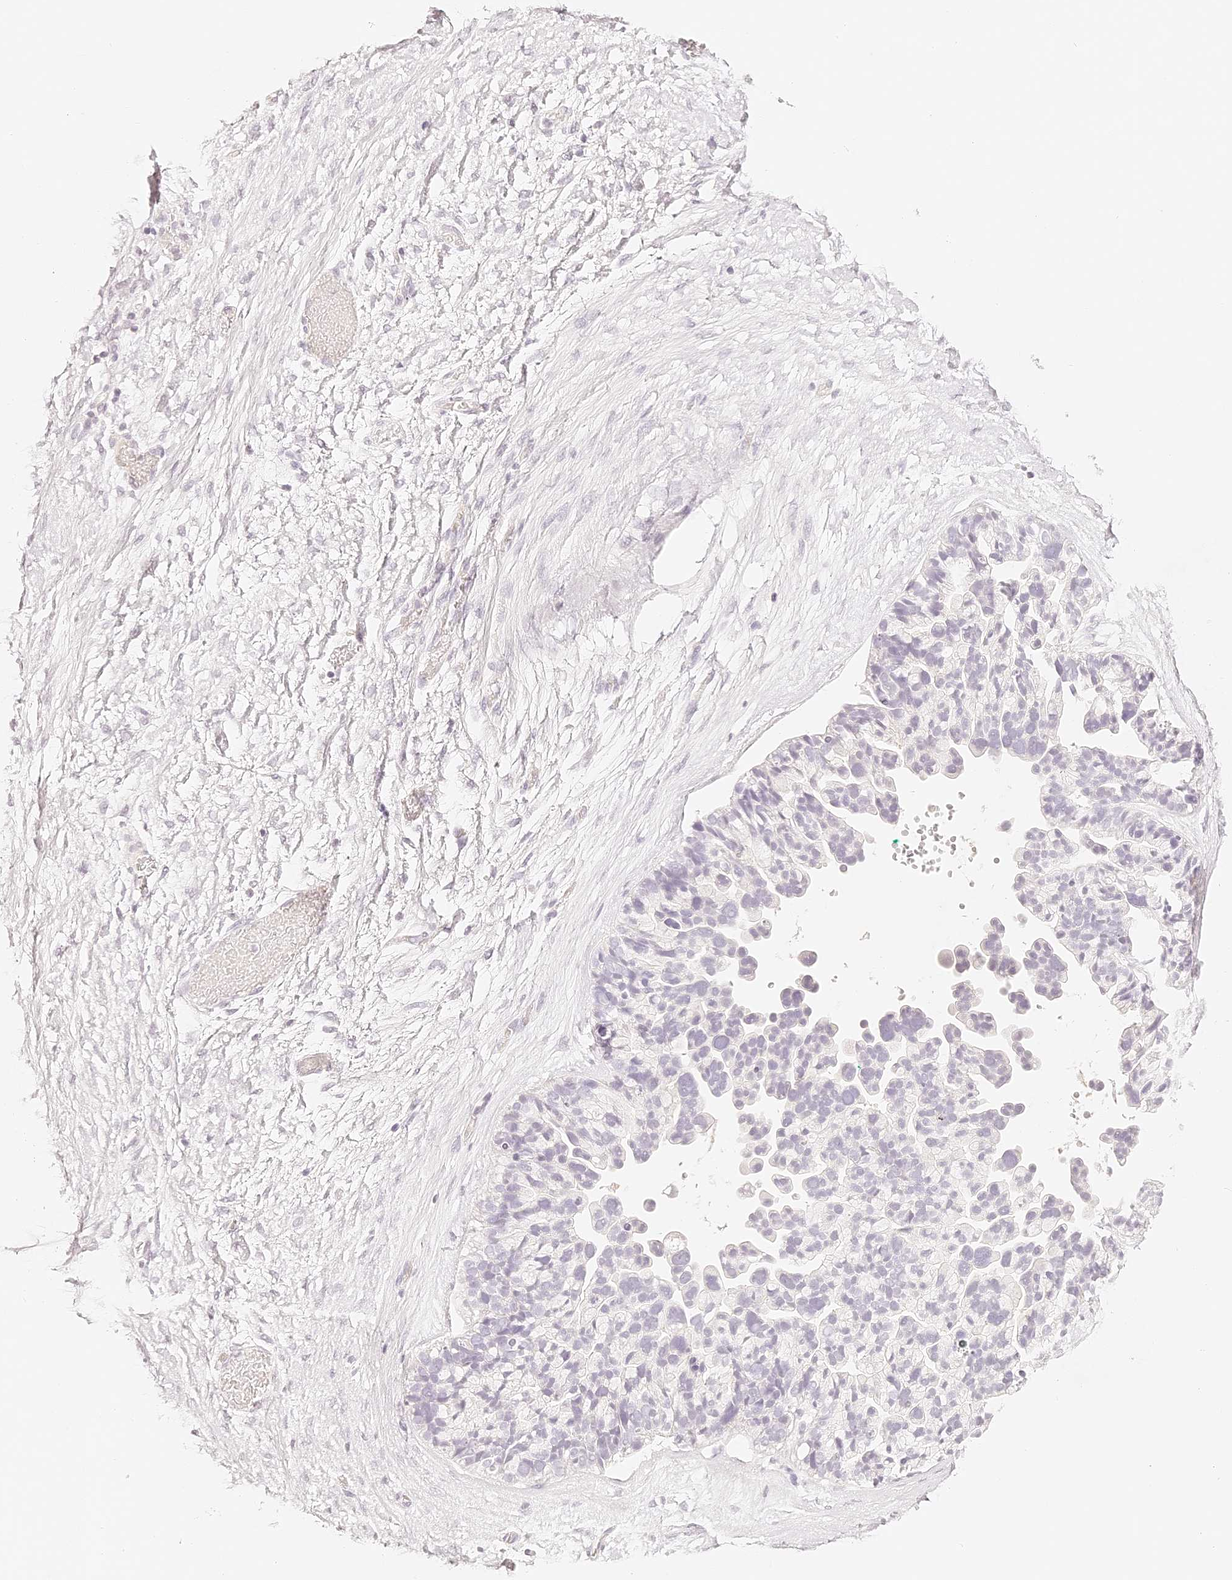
{"staining": {"intensity": "negative", "quantity": "none", "location": "none"}, "tissue": "ovarian cancer", "cell_type": "Tumor cells", "image_type": "cancer", "snomed": [{"axis": "morphology", "description": "Cystadenocarcinoma, serous, NOS"}, {"axis": "topography", "description": "Ovary"}], "caption": "Immunohistochemistry (IHC) photomicrograph of human ovarian cancer stained for a protein (brown), which demonstrates no staining in tumor cells.", "gene": "TRIM45", "patient": {"sex": "female", "age": 56}}